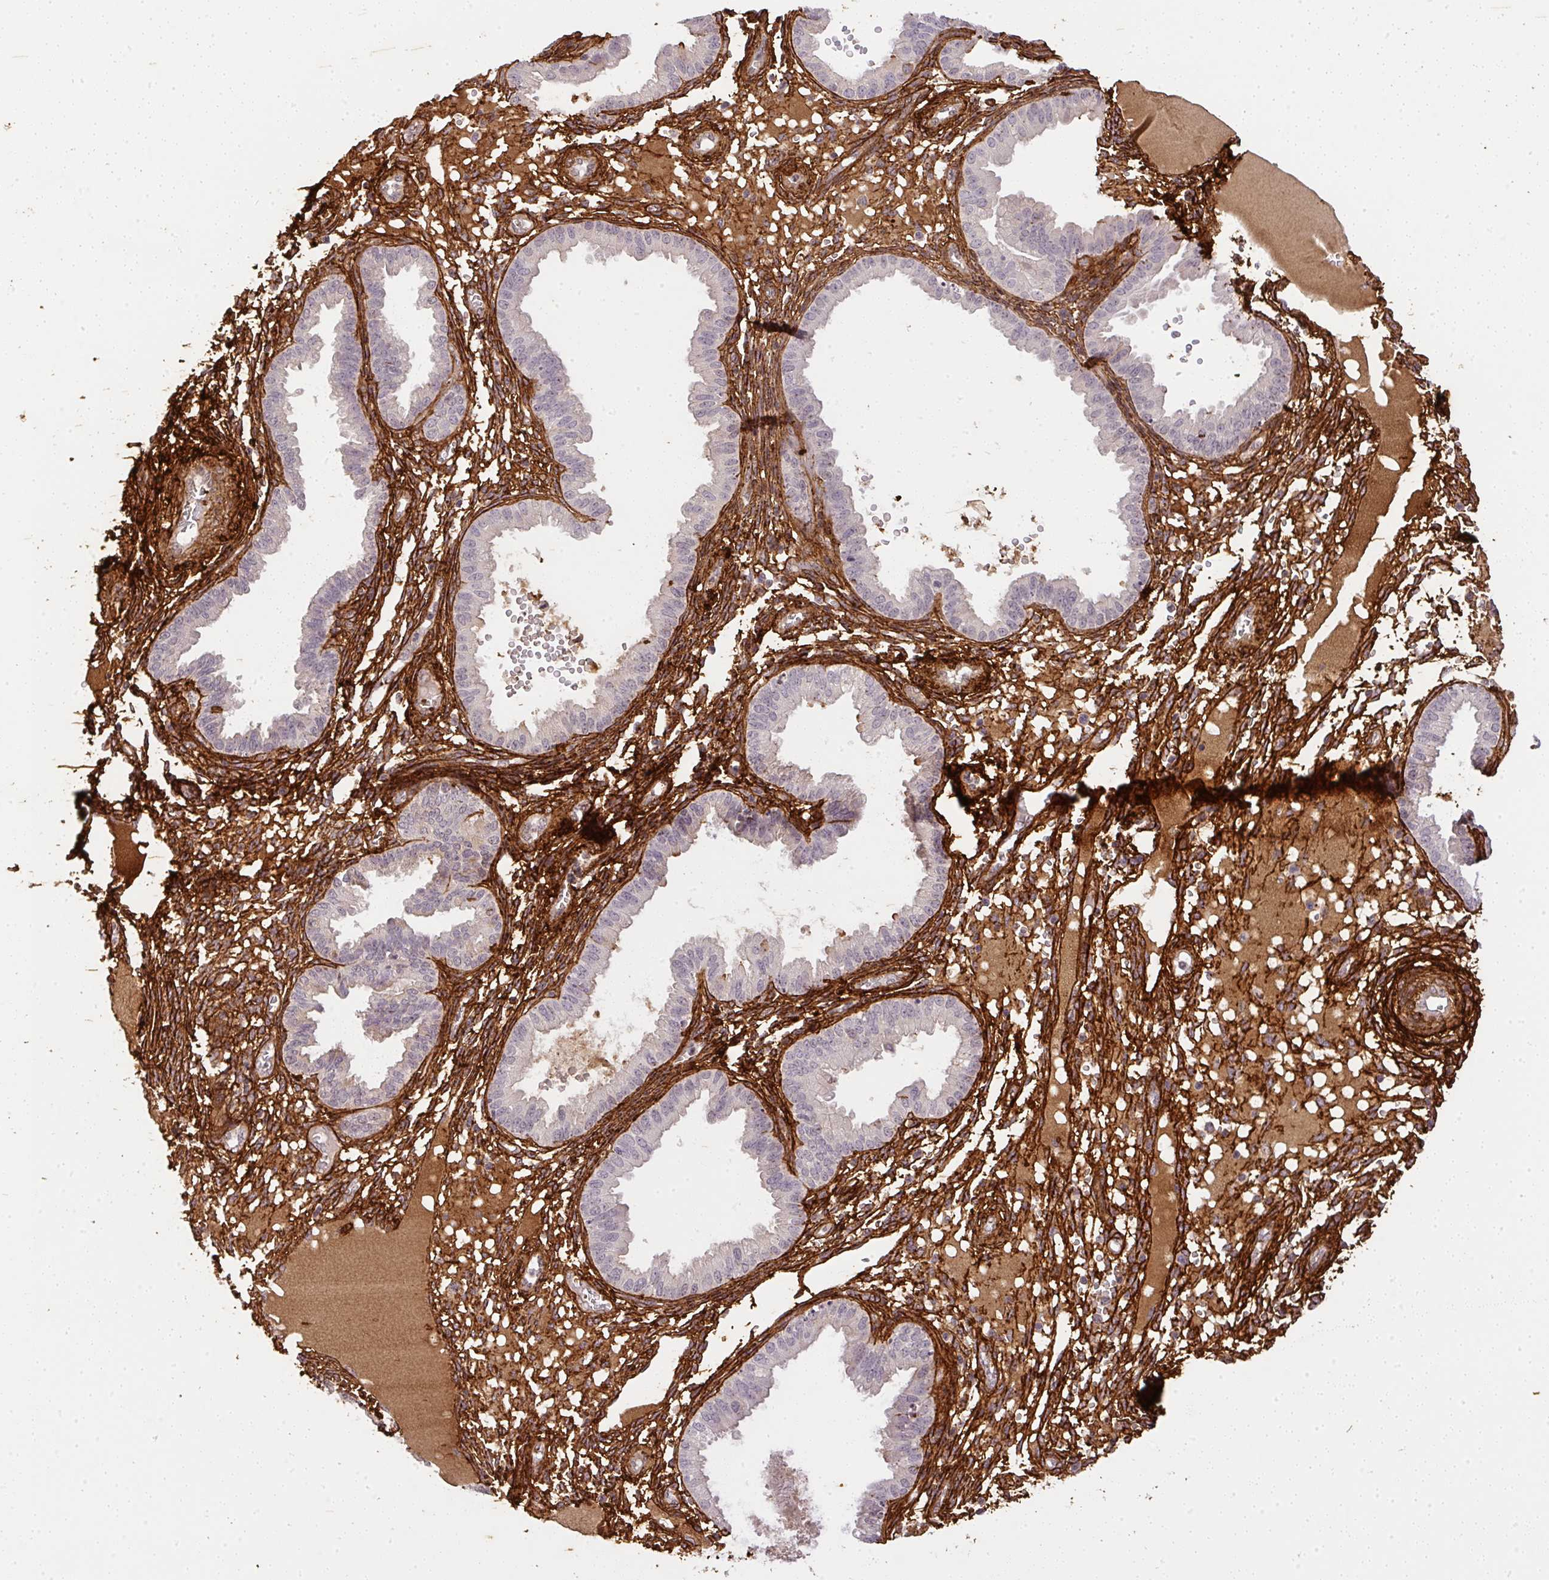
{"staining": {"intensity": "strong", "quantity": "25%-75%", "location": "cytoplasmic/membranous"}, "tissue": "endometrium", "cell_type": "Cells in endometrial stroma", "image_type": "normal", "snomed": [{"axis": "morphology", "description": "Normal tissue, NOS"}, {"axis": "topography", "description": "Endometrium"}], "caption": "An IHC image of unremarkable tissue is shown. Protein staining in brown shows strong cytoplasmic/membranous positivity in endometrium within cells in endometrial stroma.", "gene": "COL3A1", "patient": {"sex": "female", "age": 33}}